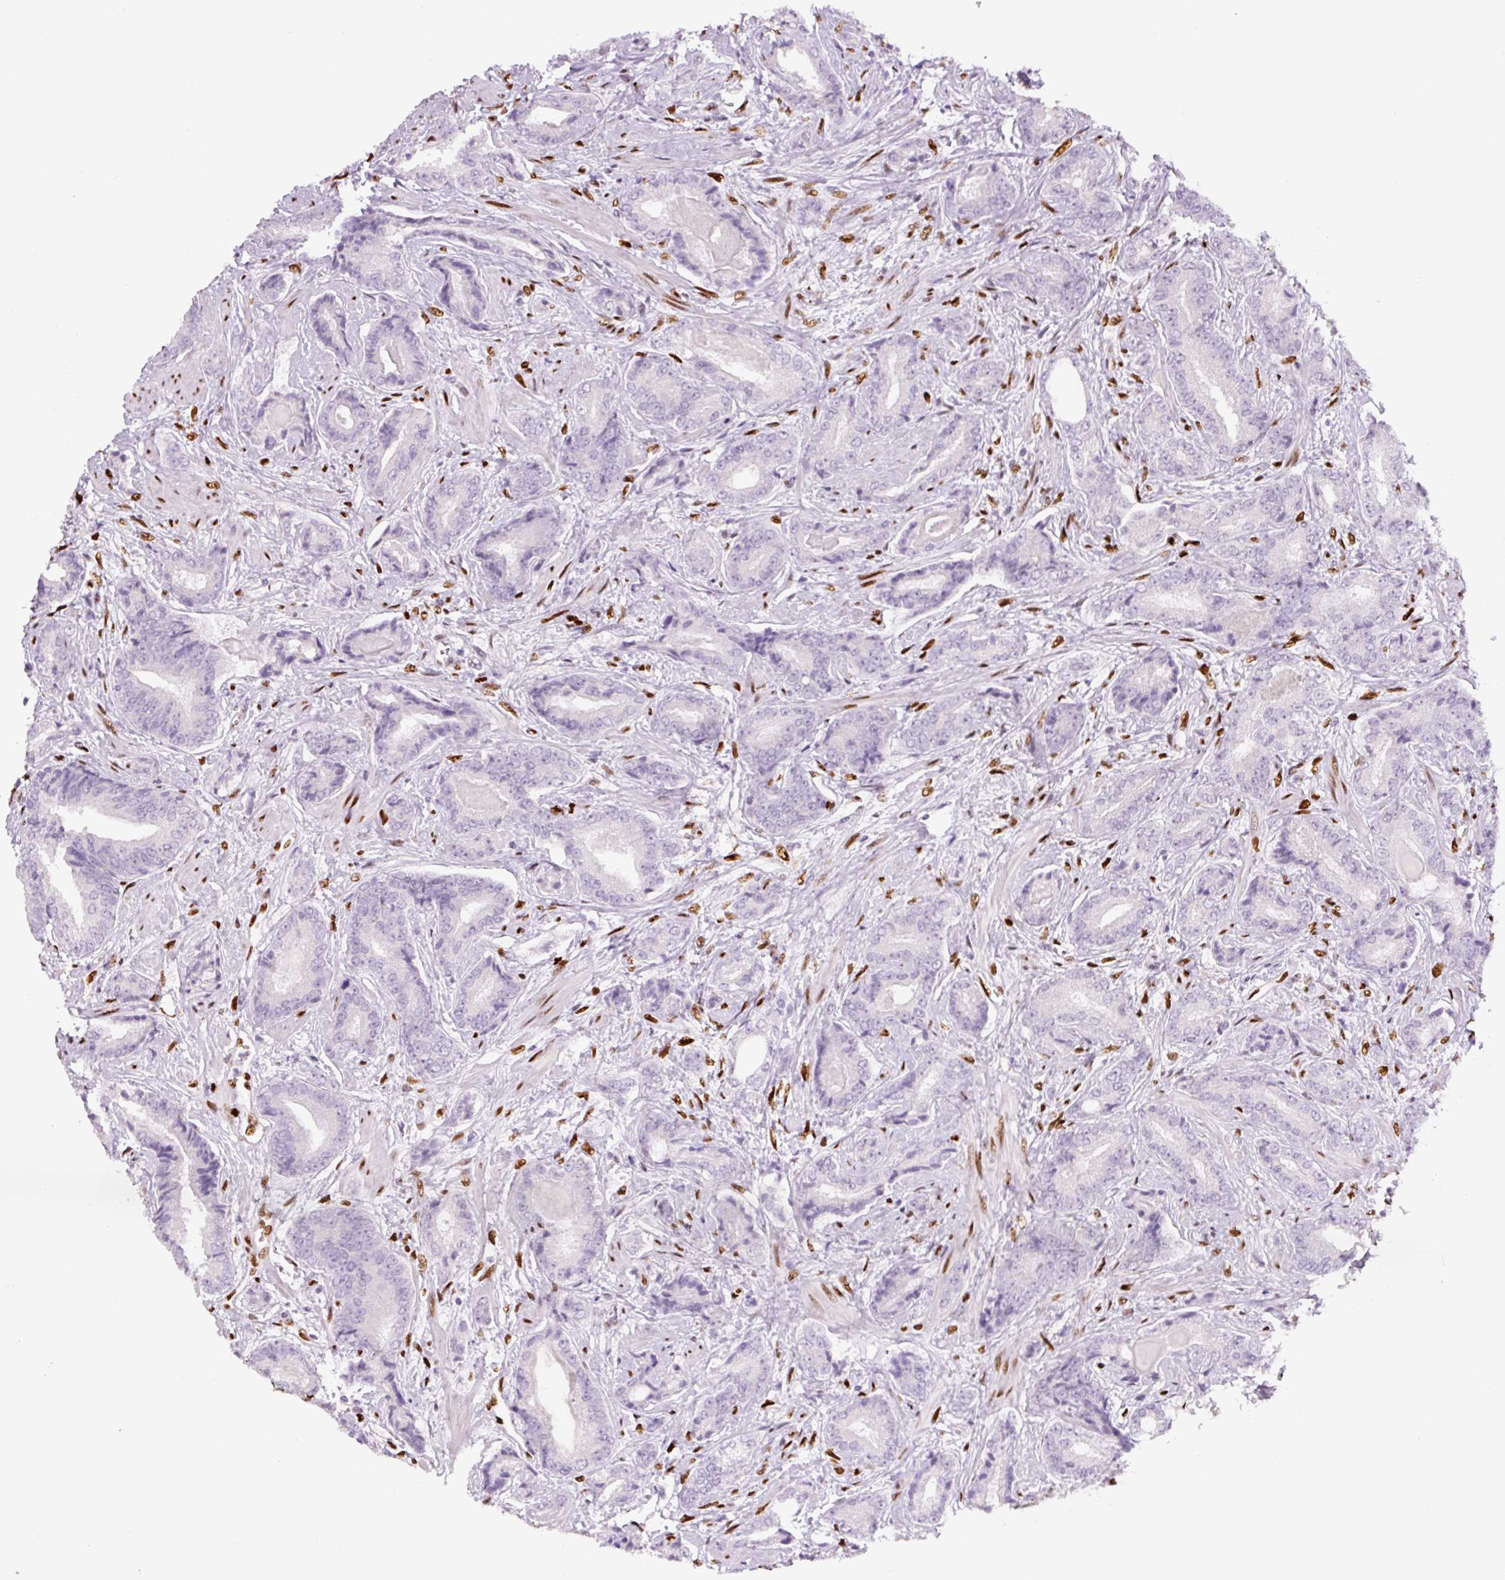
{"staining": {"intensity": "negative", "quantity": "none", "location": "none"}, "tissue": "prostate cancer", "cell_type": "Tumor cells", "image_type": "cancer", "snomed": [{"axis": "morphology", "description": "Adenocarcinoma, Low grade"}, {"axis": "topography", "description": "Prostate"}], "caption": "This histopathology image is of prostate cancer stained with immunohistochemistry (IHC) to label a protein in brown with the nuclei are counter-stained blue. There is no positivity in tumor cells. The staining was performed using DAB to visualize the protein expression in brown, while the nuclei were stained in blue with hematoxylin (Magnification: 20x).", "gene": "ZEB1", "patient": {"sex": "male", "age": 62}}